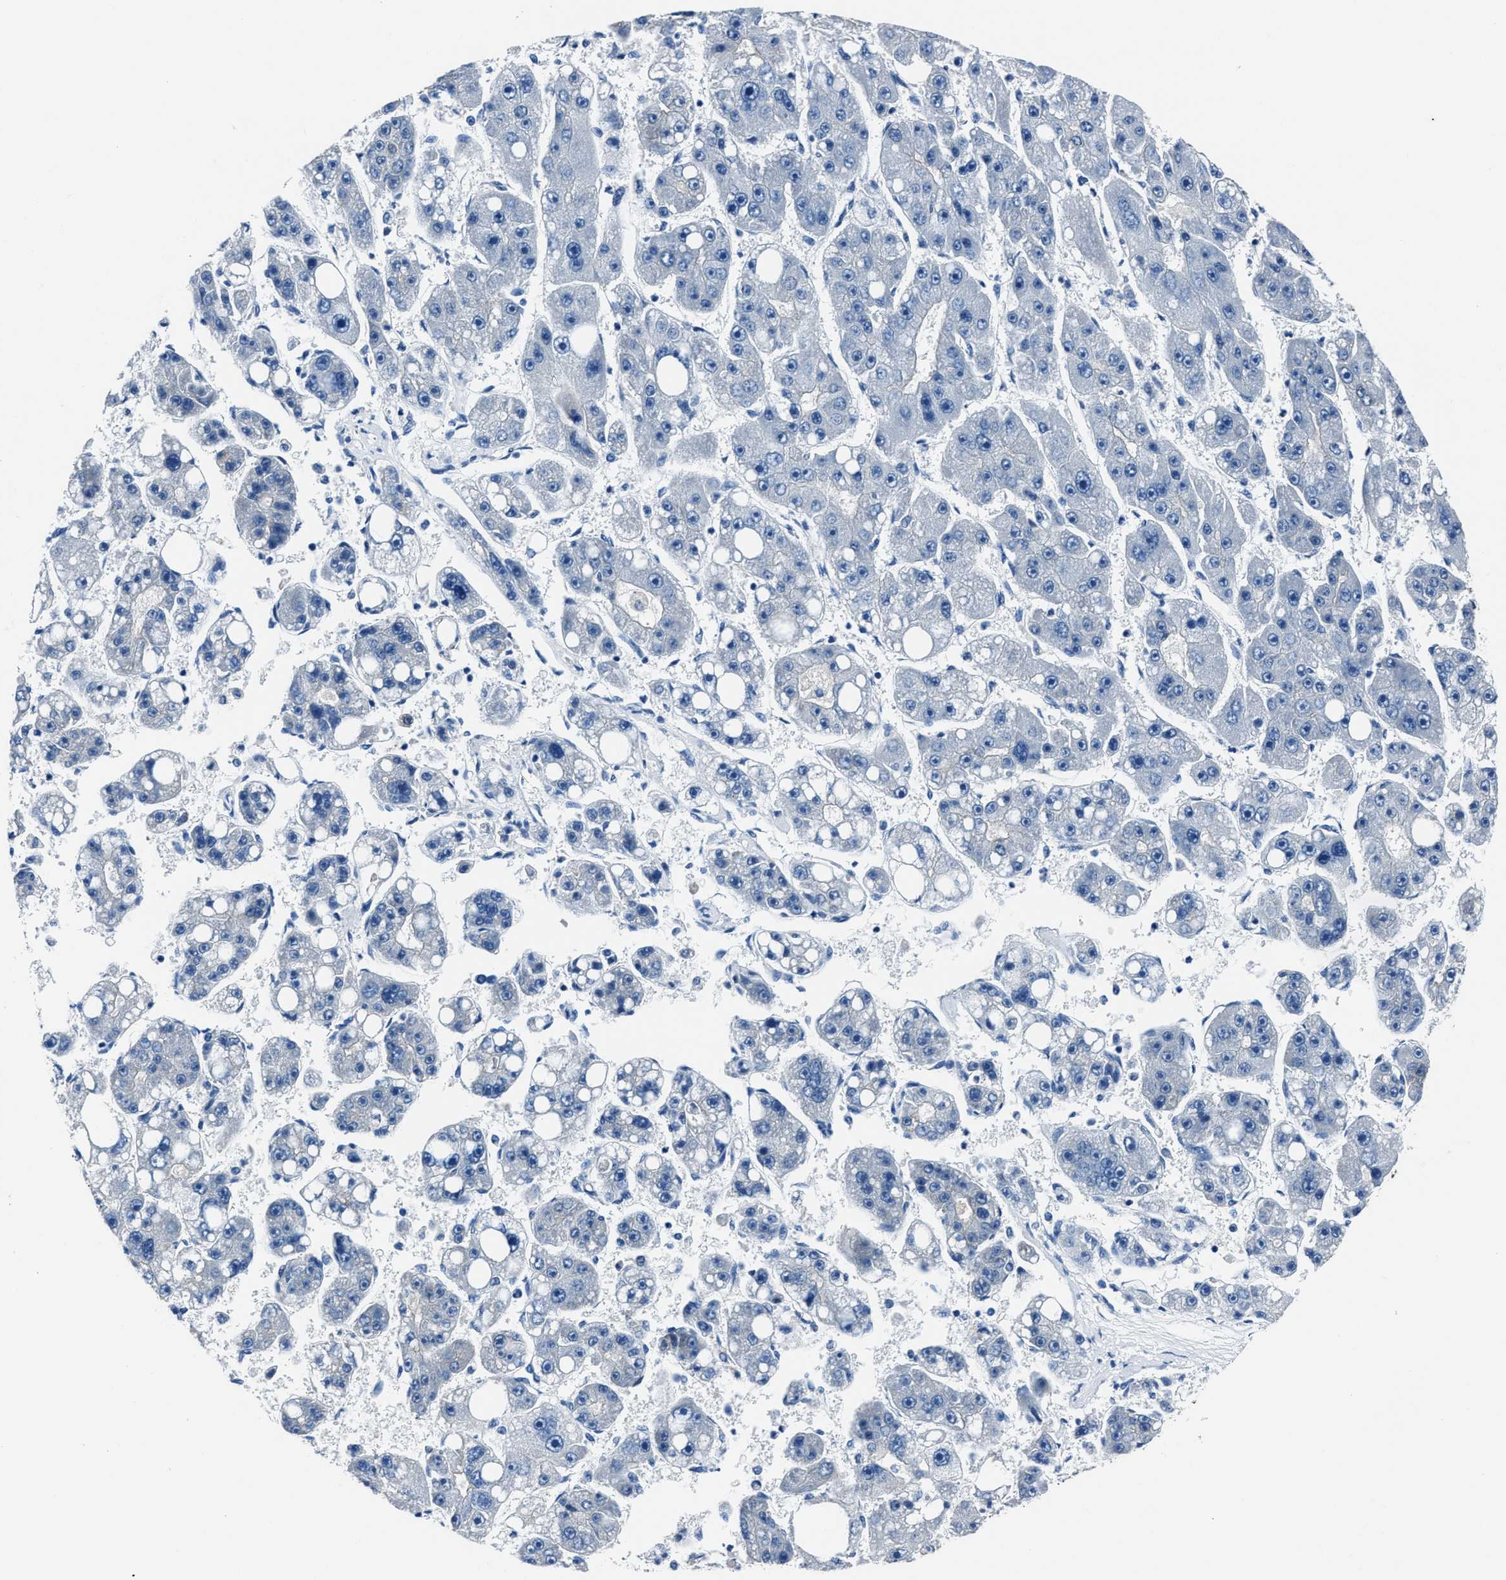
{"staining": {"intensity": "negative", "quantity": "none", "location": "none"}, "tissue": "liver cancer", "cell_type": "Tumor cells", "image_type": "cancer", "snomed": [{"axis": "morphology", "description": "Carcinoma, Hepatocellular, NOS"}, {"axis": "topography", "description": "Liver"}], "caption": "This is a image of immunohistochemistry (IHC) staining of liver hepatocellular carcinoma, which shows no staining in tumor cells. Nuclei are stained in blue.", "gene": "LMO7", "patient": {"sex": "female", "age": 61}}